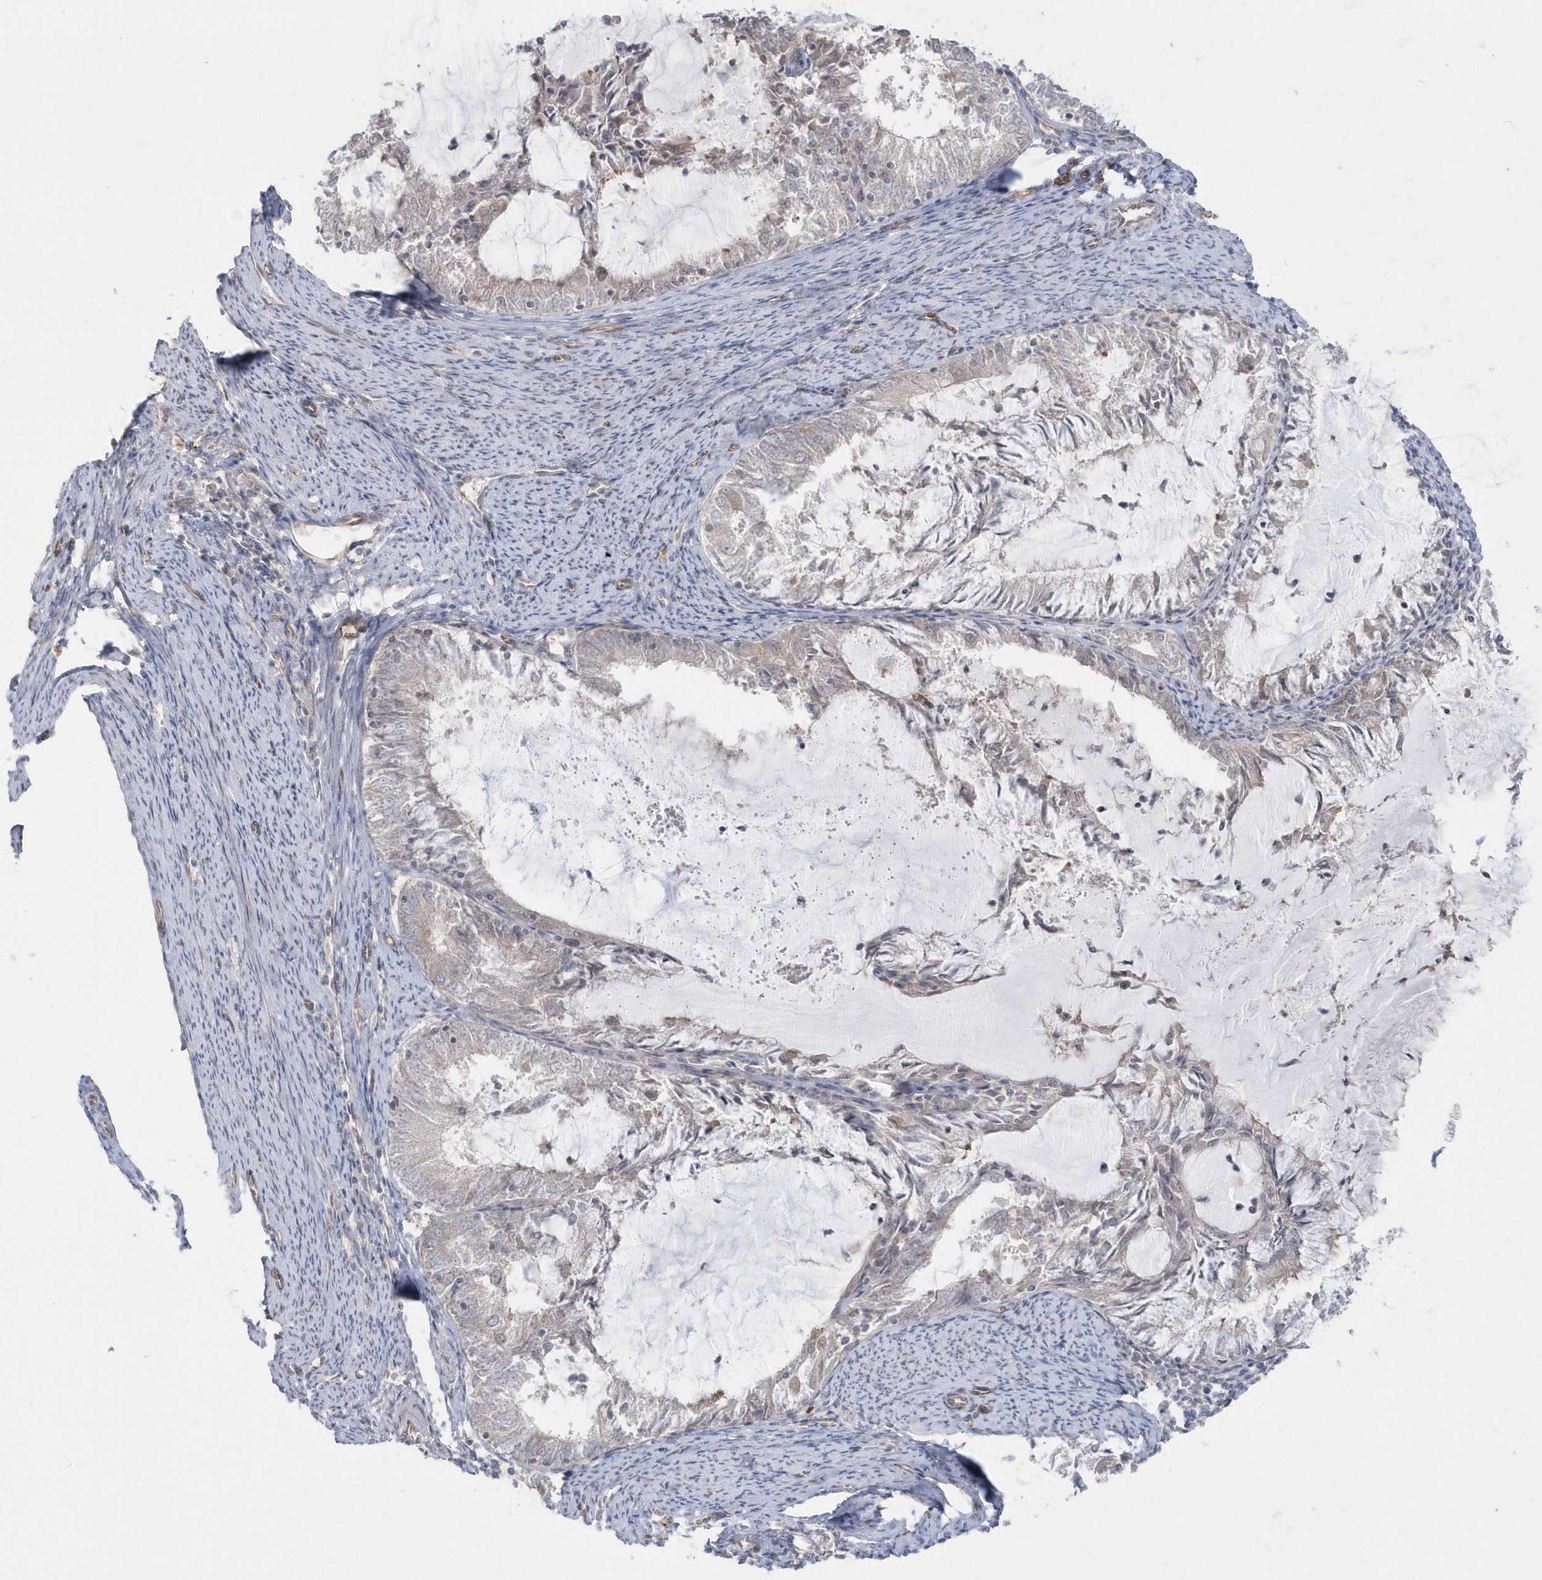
{"staining": {"intensity": "negative", "quantity": "none", "location": "none"}, "tissue": "endometrial cancer", "cell_type": "Tumor cells", "image_type": "cancer", "snomed": [{"axis": "morphology", "description": "Adenocarcinoma, NOS"}, {"axis": "topography", "description": "Endometrium"}], "caption": "Immunohistochemistry micrograph of neoplastic tissue: human endometrial adenocarcinoma stained with DAB shows no significant protein expression in tumor cells. The staining is performed using DAB (3,3'-diaminobenzidine) brown chromogen with nuclei counter-stained in using hematoxylin.", "gene": "DHX57", "patient": {"sex": "female", "age": 57}}